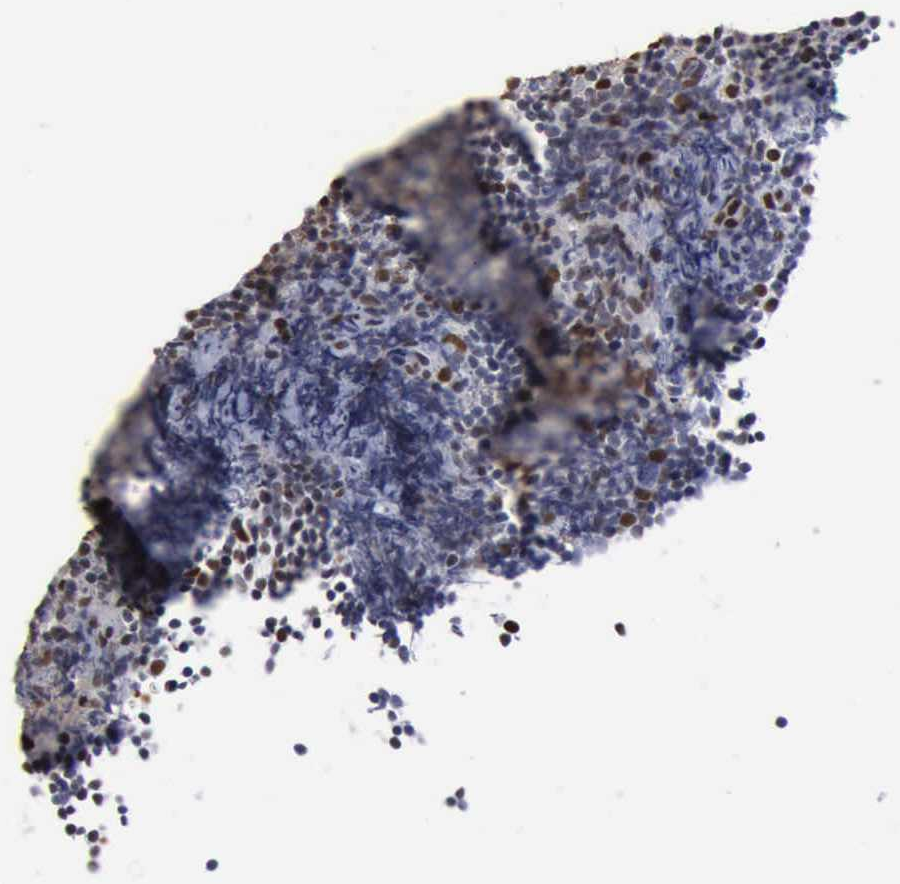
{"staining": {"intensity": "weak", "quantity": "25%-75%", "location": "nuclear"}, "tissue": "lymphoma", "cell_type": "Tumor cells", "image_type": "cancer", "snomed": [{"axis": "morphology", "description": "Malignant lymphoma, non-Hodgkin's type, Low grade"}, {"axis": "topography", "description": "Lymph node"}], "caption": "Immunohistochemical staining of human lymphoma shows low levels of weak nuclear staining in approximately 25%-75% of tumor cells.", "gene": "PCNA", "patient": {"sex": "male", "age": 49}}